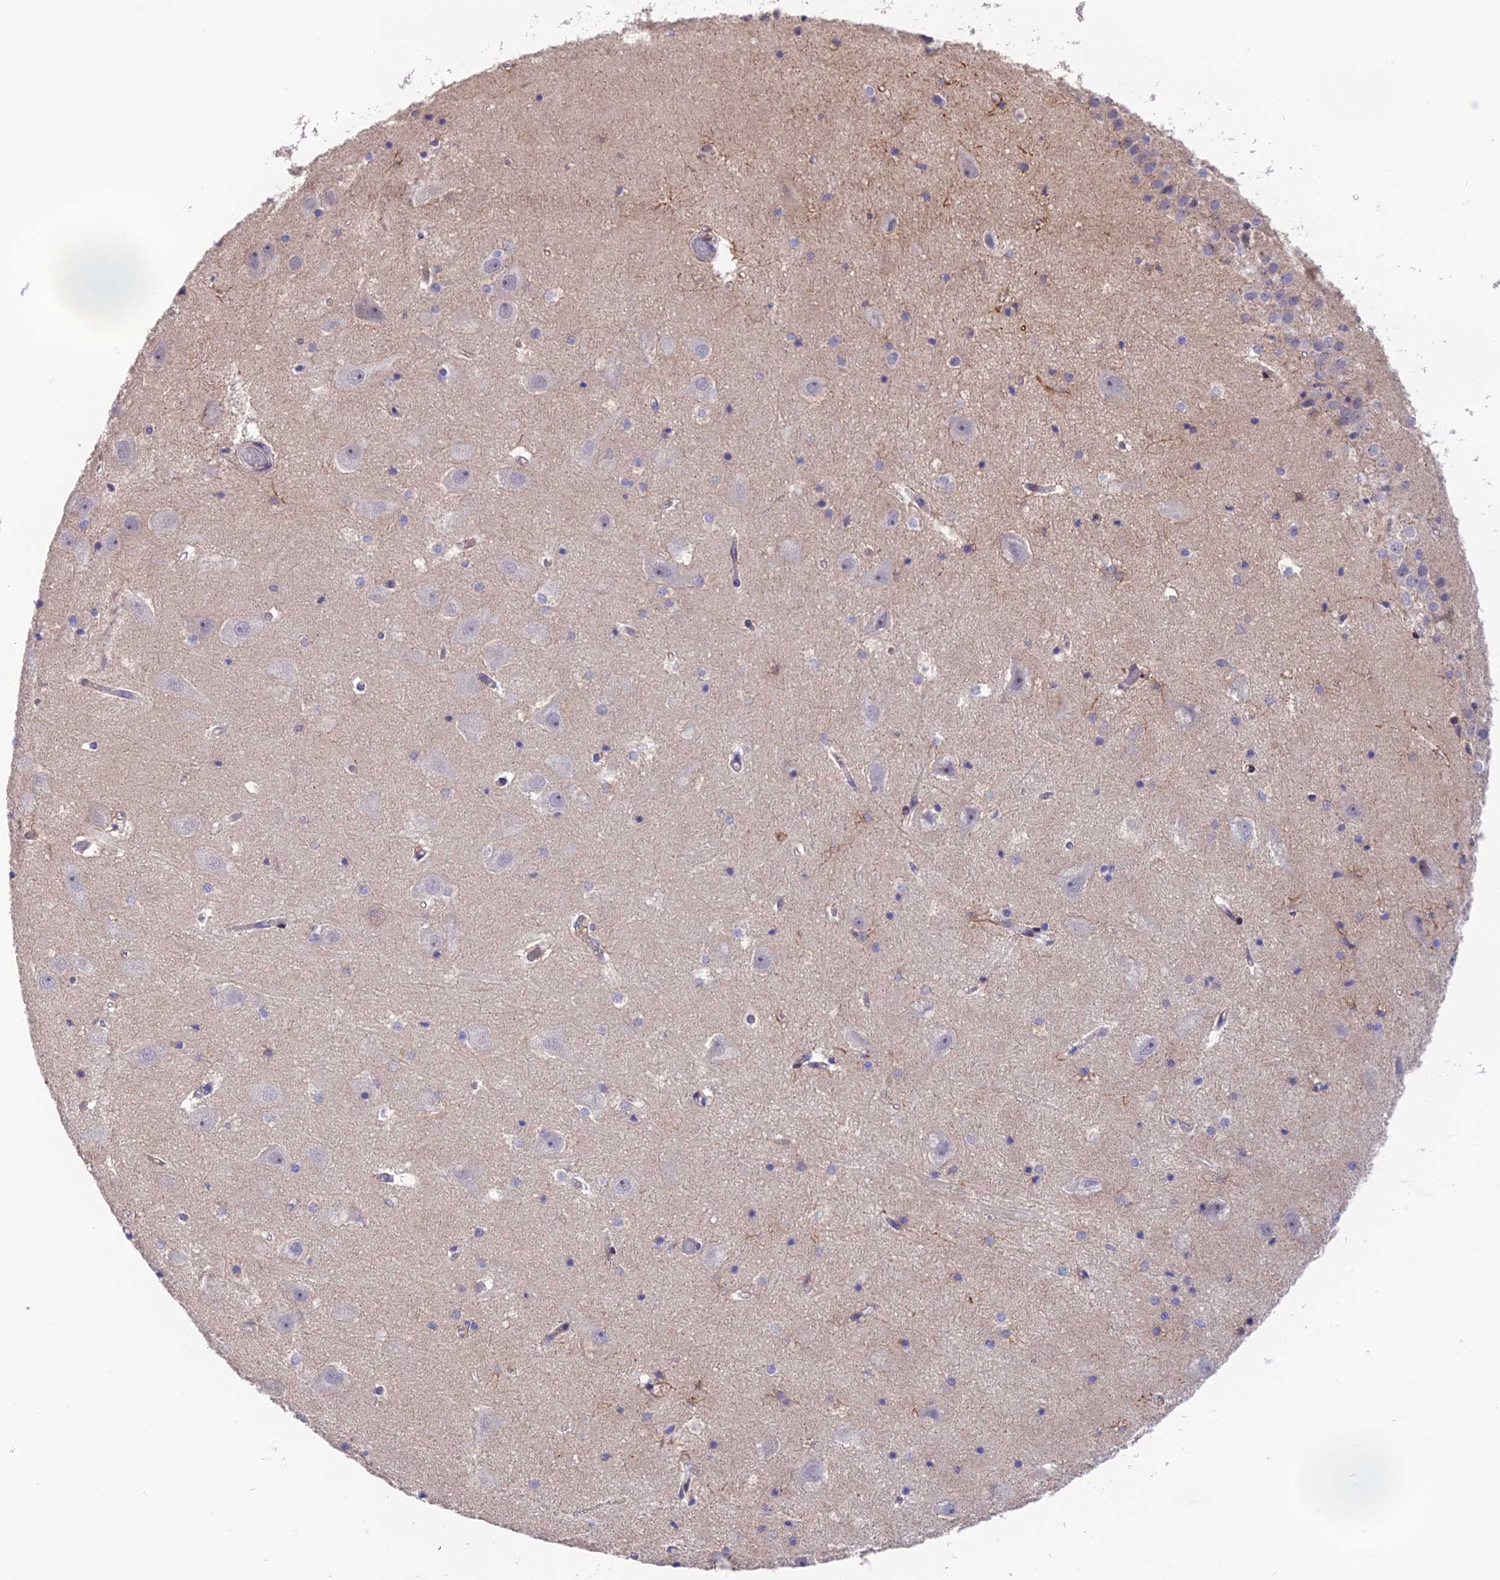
{"staining": {"intensity": "negative", "quantity": "none", "location": "none"}, "tissue": "hippocampus", "cell_type": "Glial cells", "image_type": "normal", "snomed": [{"axis": "morphology", "description": "Normal tissue, NOS"}, {"axis": "topography", "description": "Hippocampus"}], "caption": "A histopathology image of human hippocampus is negative for staining in glial cells. Brightfield microscopy of immunohistochemistry stained with DAB (brown) and hematoxylin (blue), captured at high magnification.", "gene": "PUS10", "patient": {"sex": "female", "age": 52}}